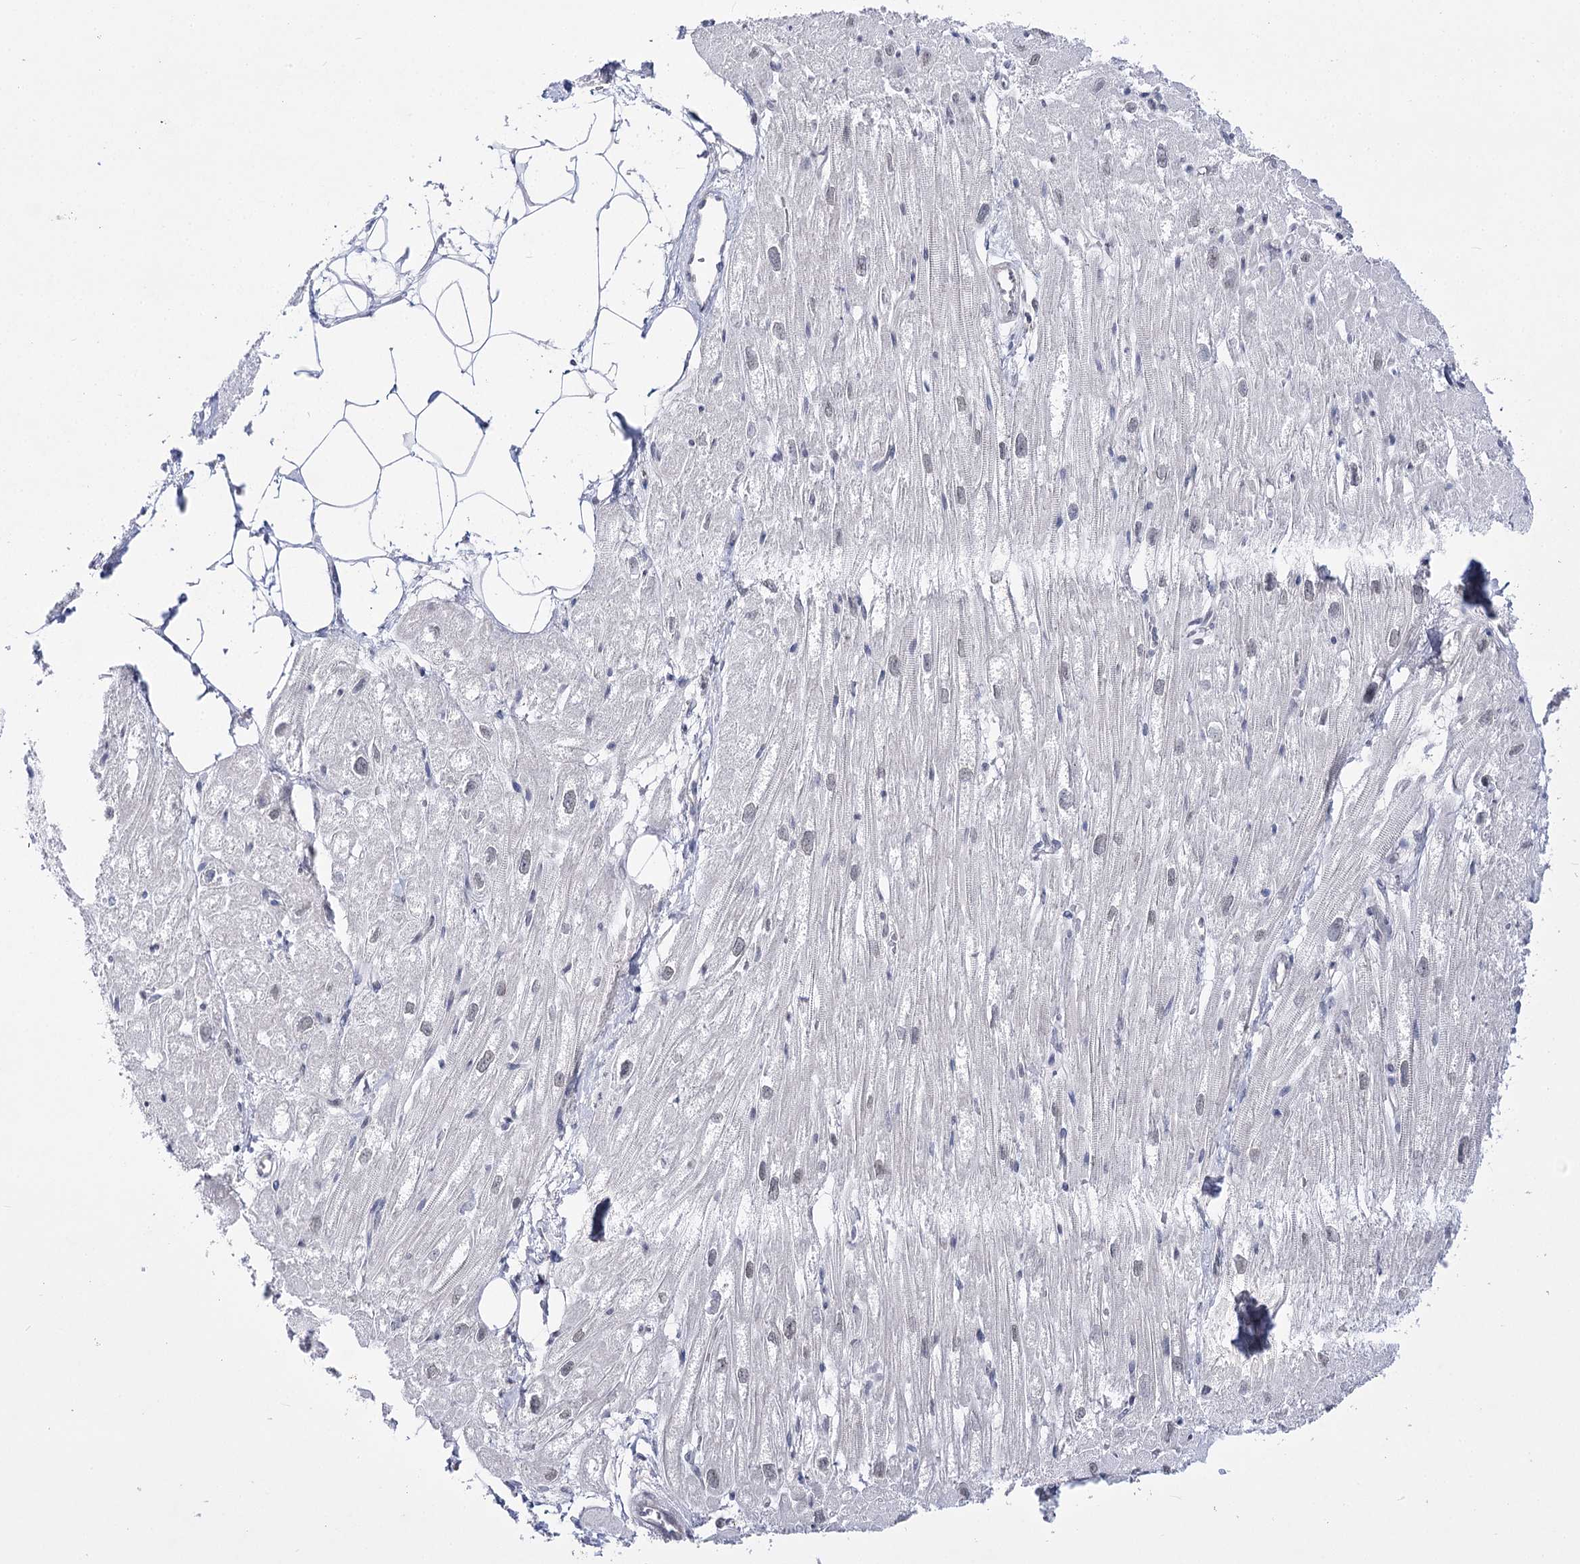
{"staining": {"intensity": "negative", "quantity": "none", "location": "none"}, "tissue": "heart muscle", "cell_type": "Cardiomyocytes", "image_type": "normal", "snomed": [{"axis": "morphology", "description": "Normal tissue, NOS"}, {"axis": "topography", "description": "Heart"}], "caption": "This is a image of immunohistochemistry (IHC) staining of benign heart muscle, which shows no staining in cardiomyocytes.", "gene": "ATP10B", "patient": {"sex": "male", "age": 50}}